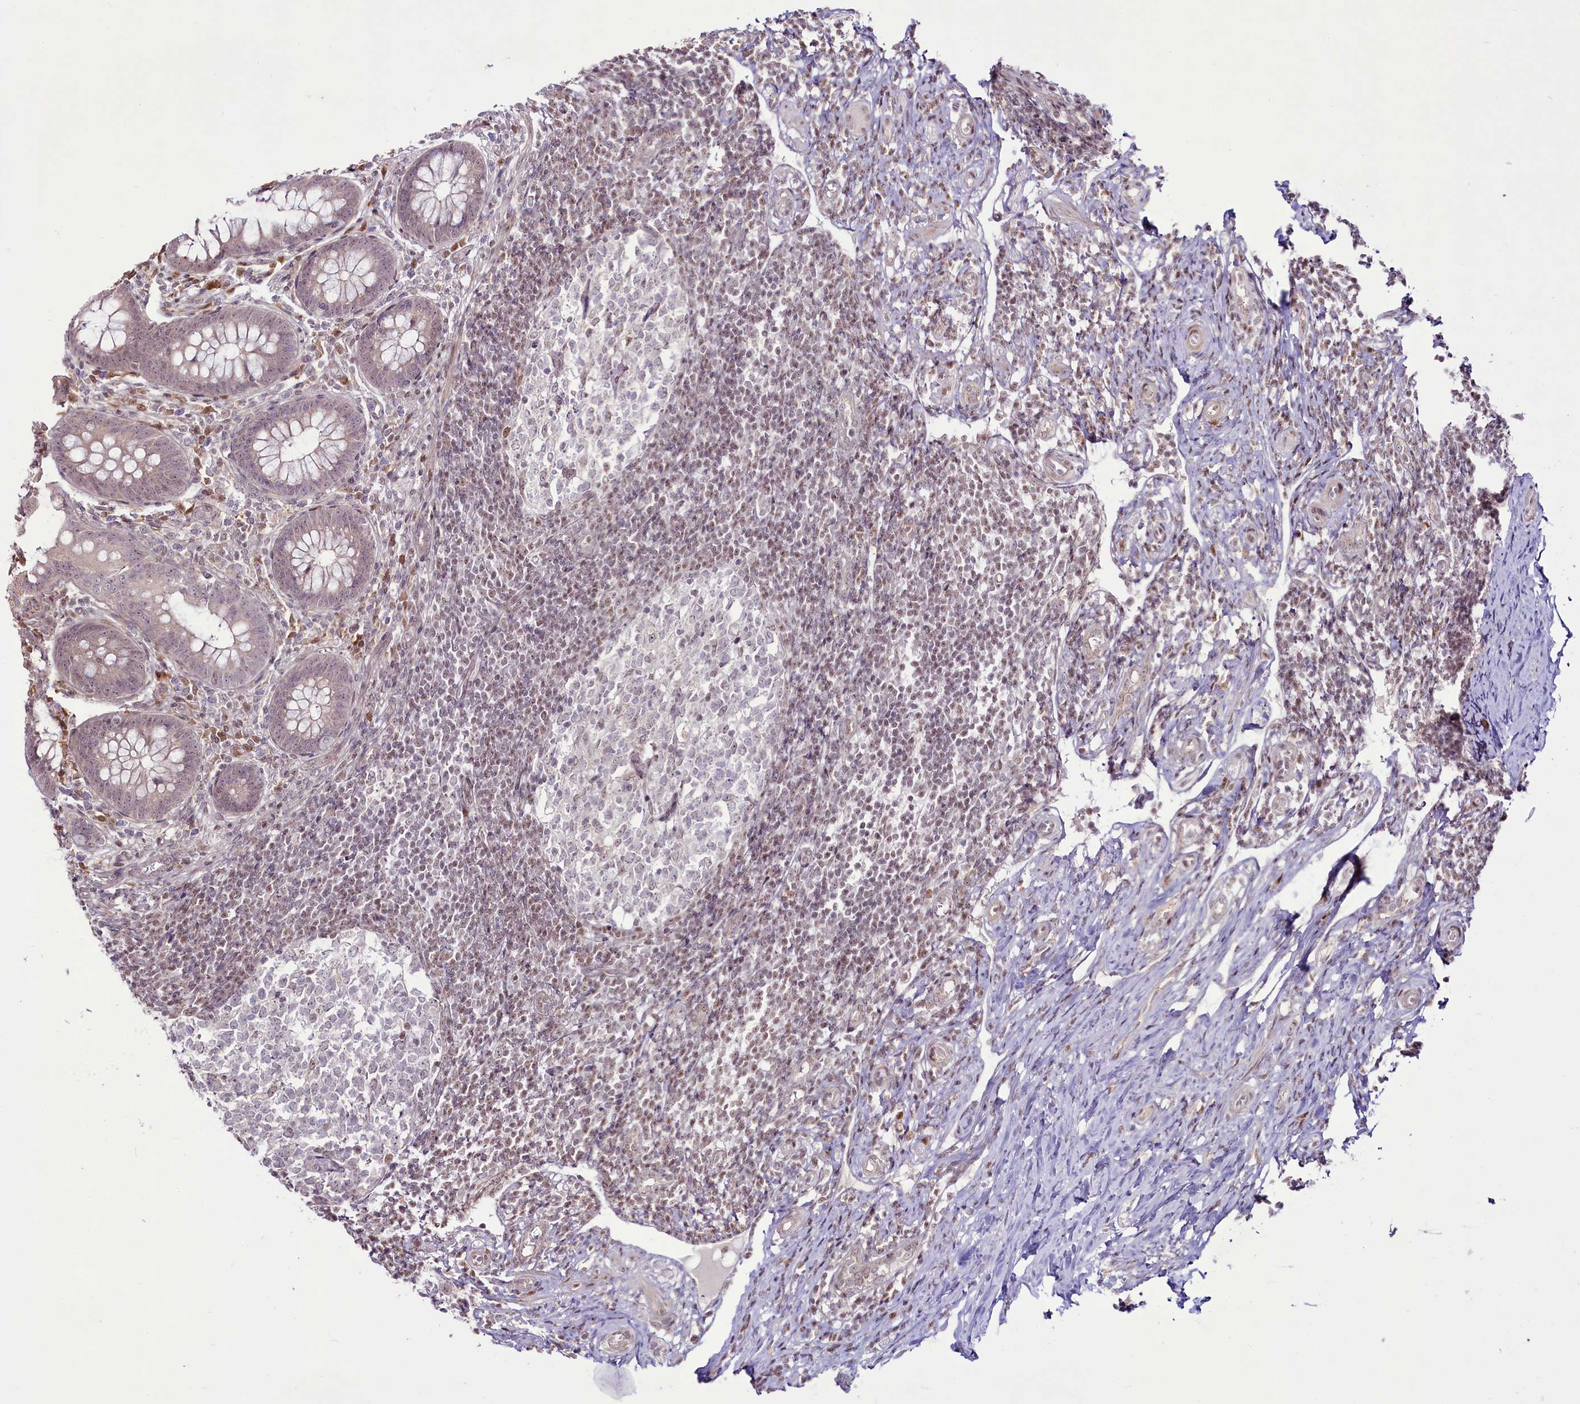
{"staining": {"intensity": "weak", "quantity": "<25%", "location": "cytoplasmic/membranous,nuclear"}, "tissue": "appendix", "cell_type": "Glandular cells", "image_type": "normal", "snomed": [{"axis": "morphology", "description": "Normal tissue, NOS"}, {"axis": "topography", "description": "Appendix"}], "caption": "Immunohistochemistry of normal human appendix reveals no expression in glandular cells.", "gene": "RSBN1", "patient": {"sex": "female", "age": 33}}